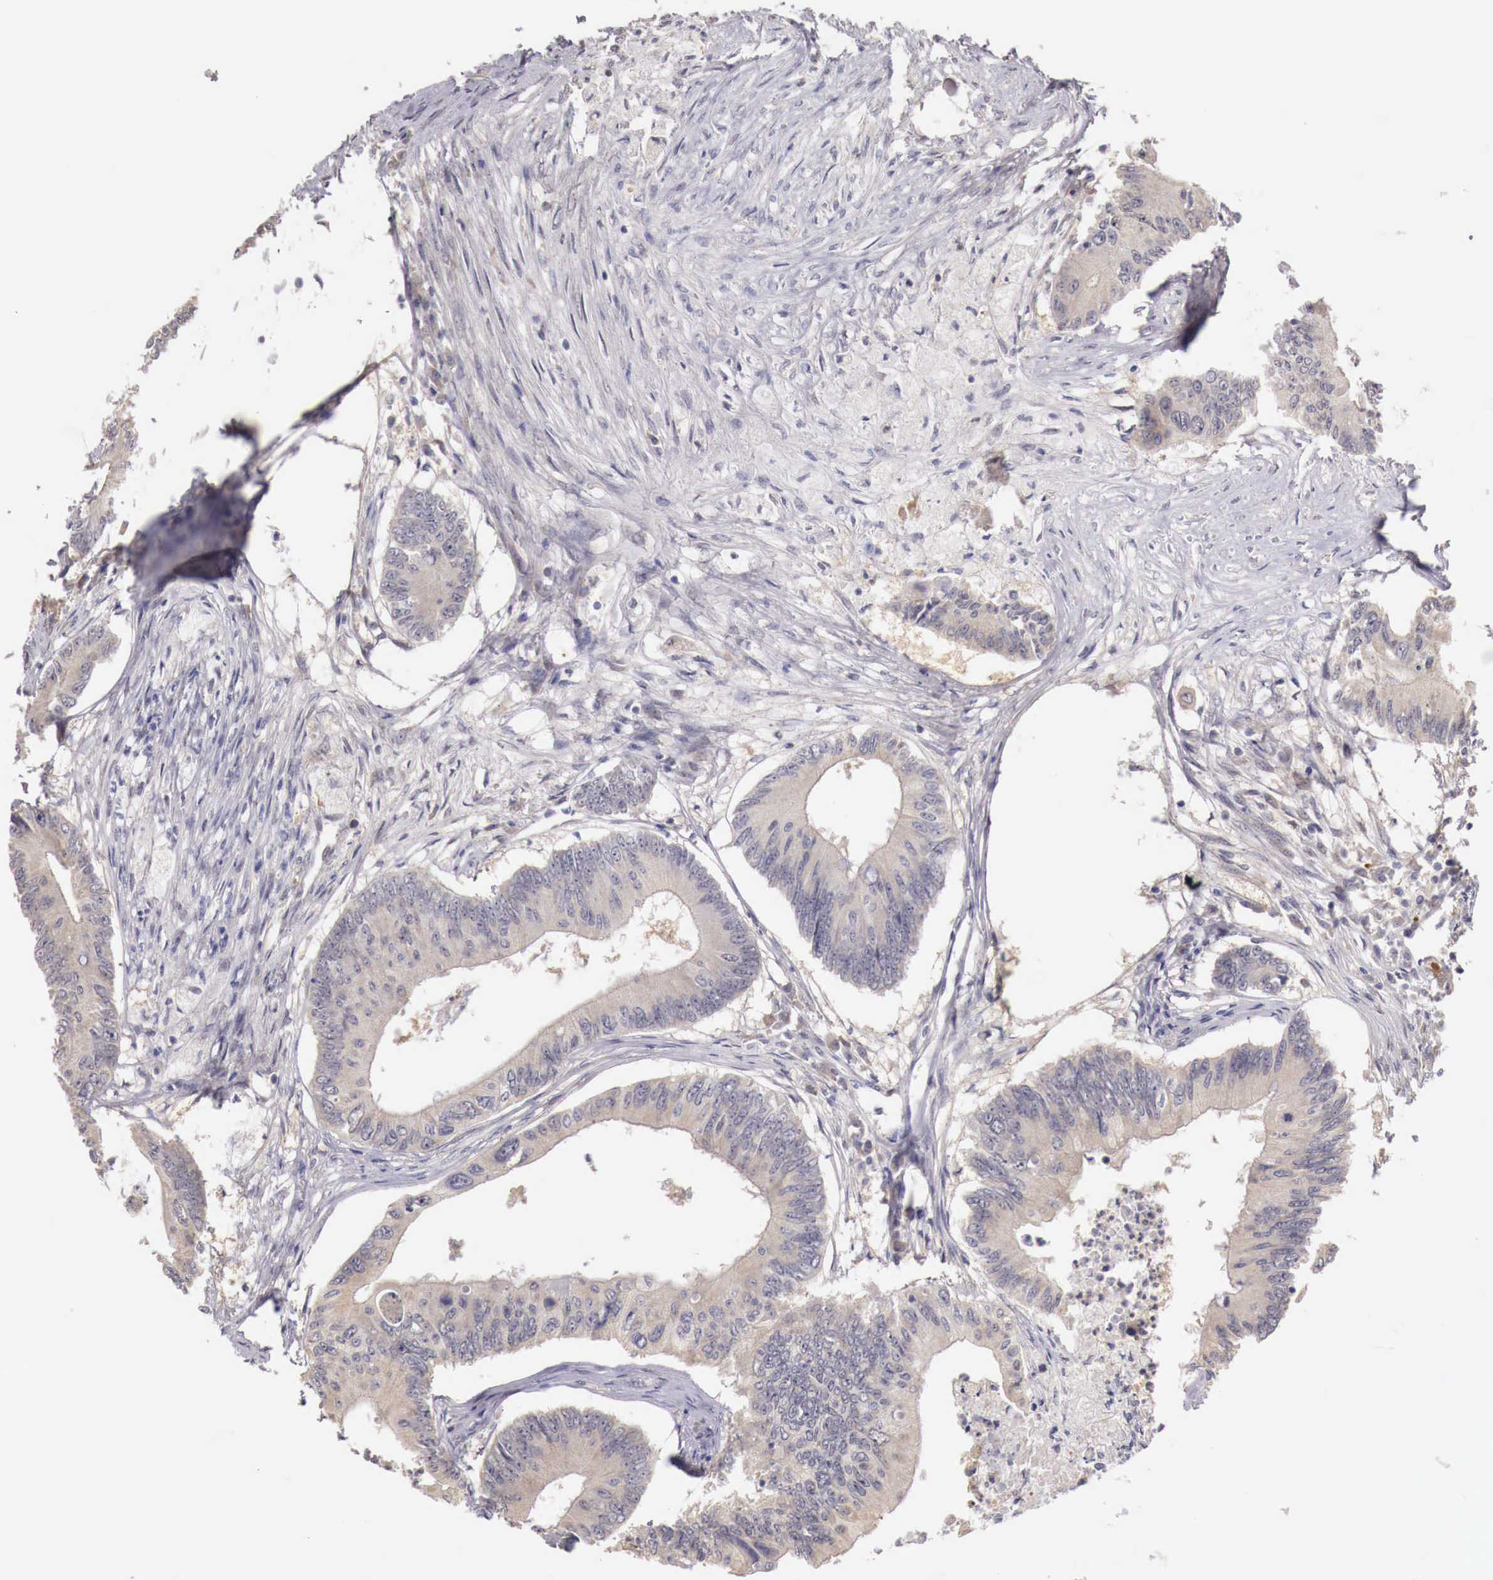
{"staining": {"intensity": "negative", "quantity": "none", "location": "none"}, "tissue": "colorectal cancer", "cell_type": "Tumor cells", "image_type": "cancer", "snomed": [{"axis": "morphology", "description": "Adenocarcinoma, NOS"}, {"axis": "topography", "description": "Colon"}], "caption": "IHC micrograph of human colorectal cancer (adenocarcinoma) stained for a protein (brown), which reveals no expression in tumor cells.", "gene": "ENOX2", "patient": {"sex": "male", "age": 65}}